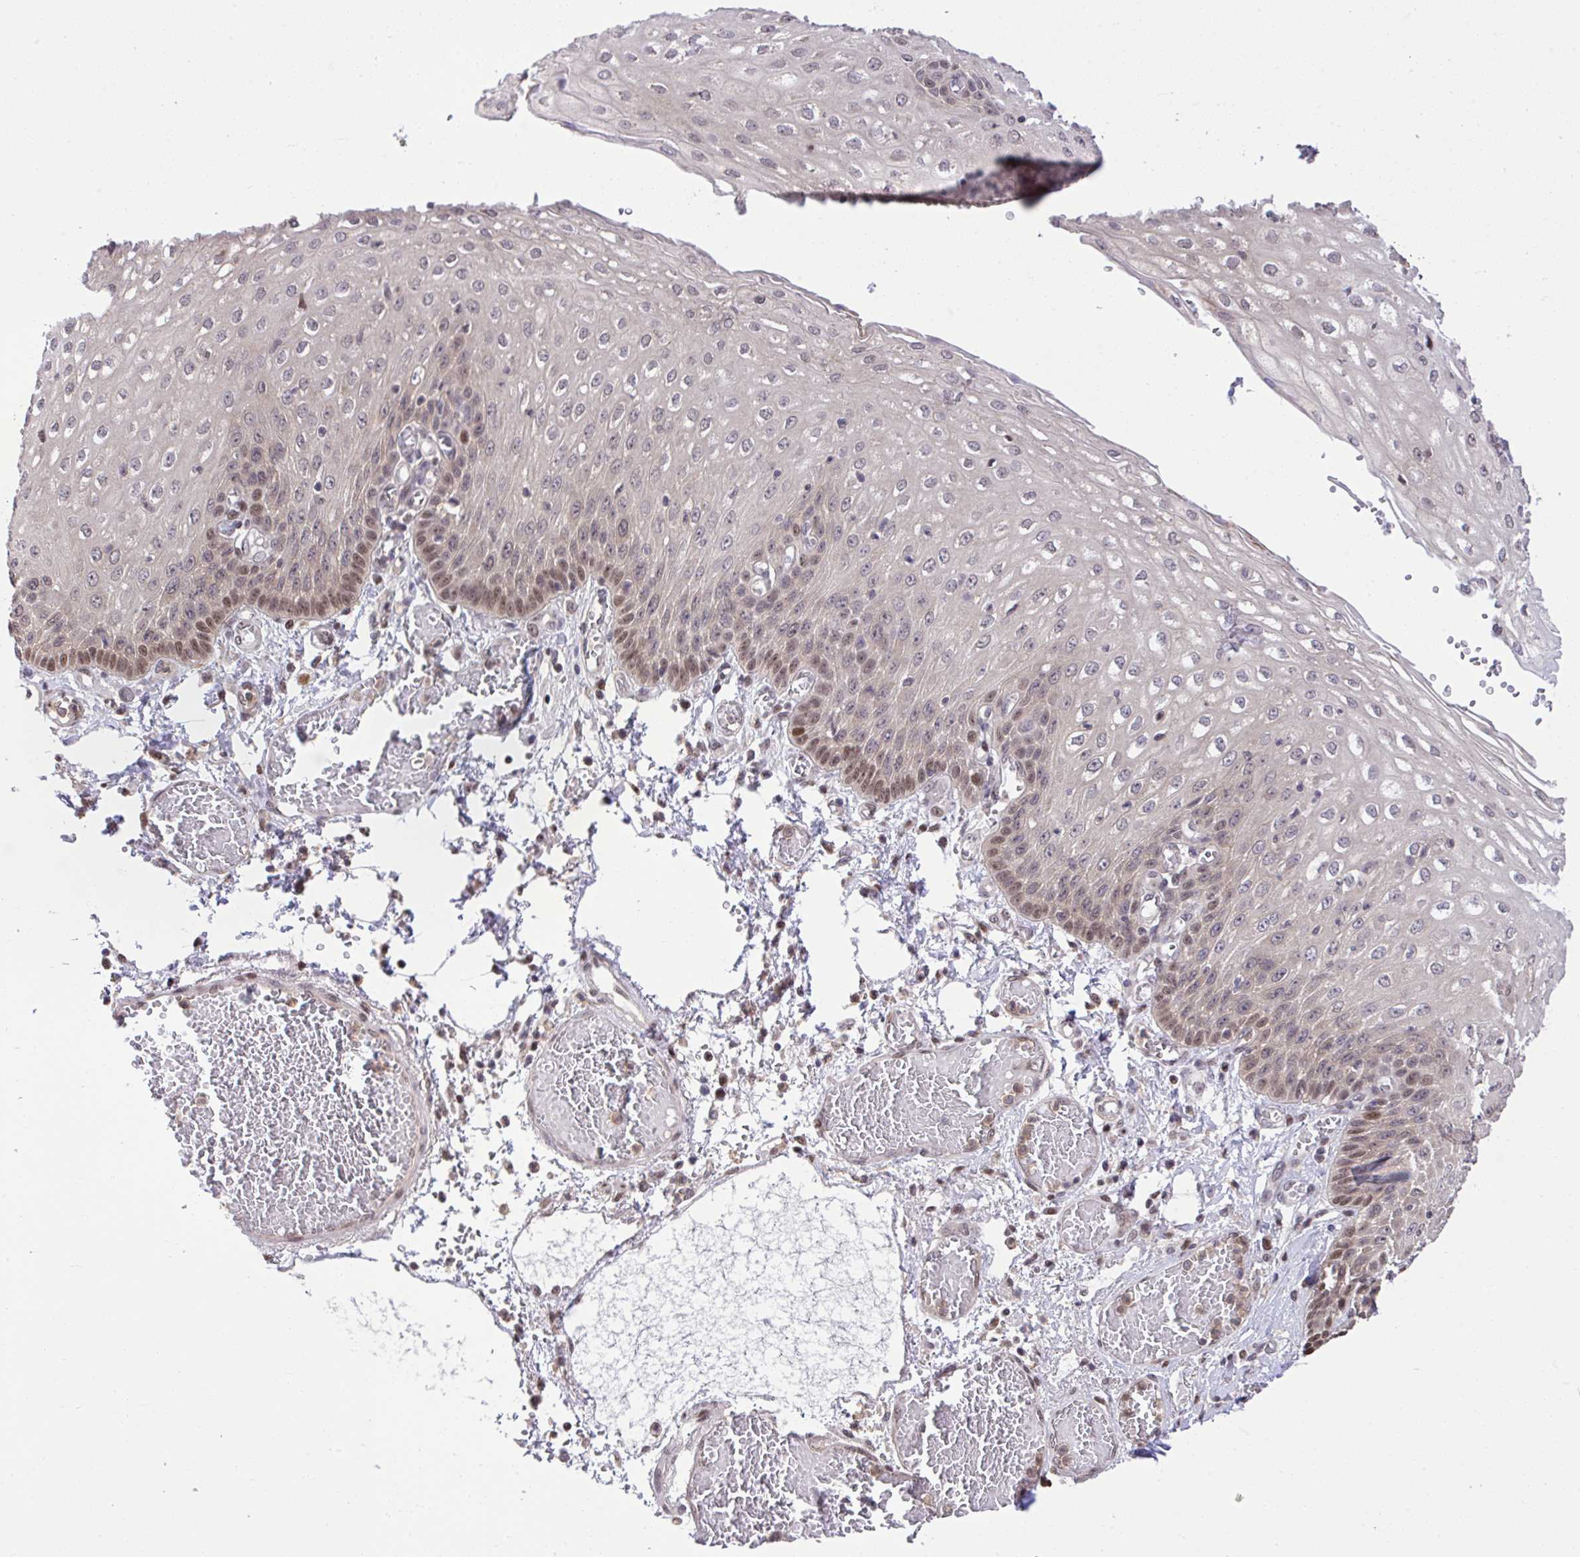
{"staining": {"intensity": "moderate", "quantity": "25%-75%", "location": "nuclear"}, "tissue": "esophagus", "cell_type": "Squamous epithelial cells", "image_type": "normal", "snomed": [{"axis": "morphology", "description": "Normal tissue, NOS"}, {"axis": "morphology", "description": "Adenocarcinoma, NOS"}, {"axis": "topography", "description": "Esophagus"}], "caption": "Unremarkable esophagus displays moderate nuclear staining in approximately 25%-75% of squamous epithelial cells.", "gene": "GLIS3", "patient": {"sex": "male", "age": 81}}